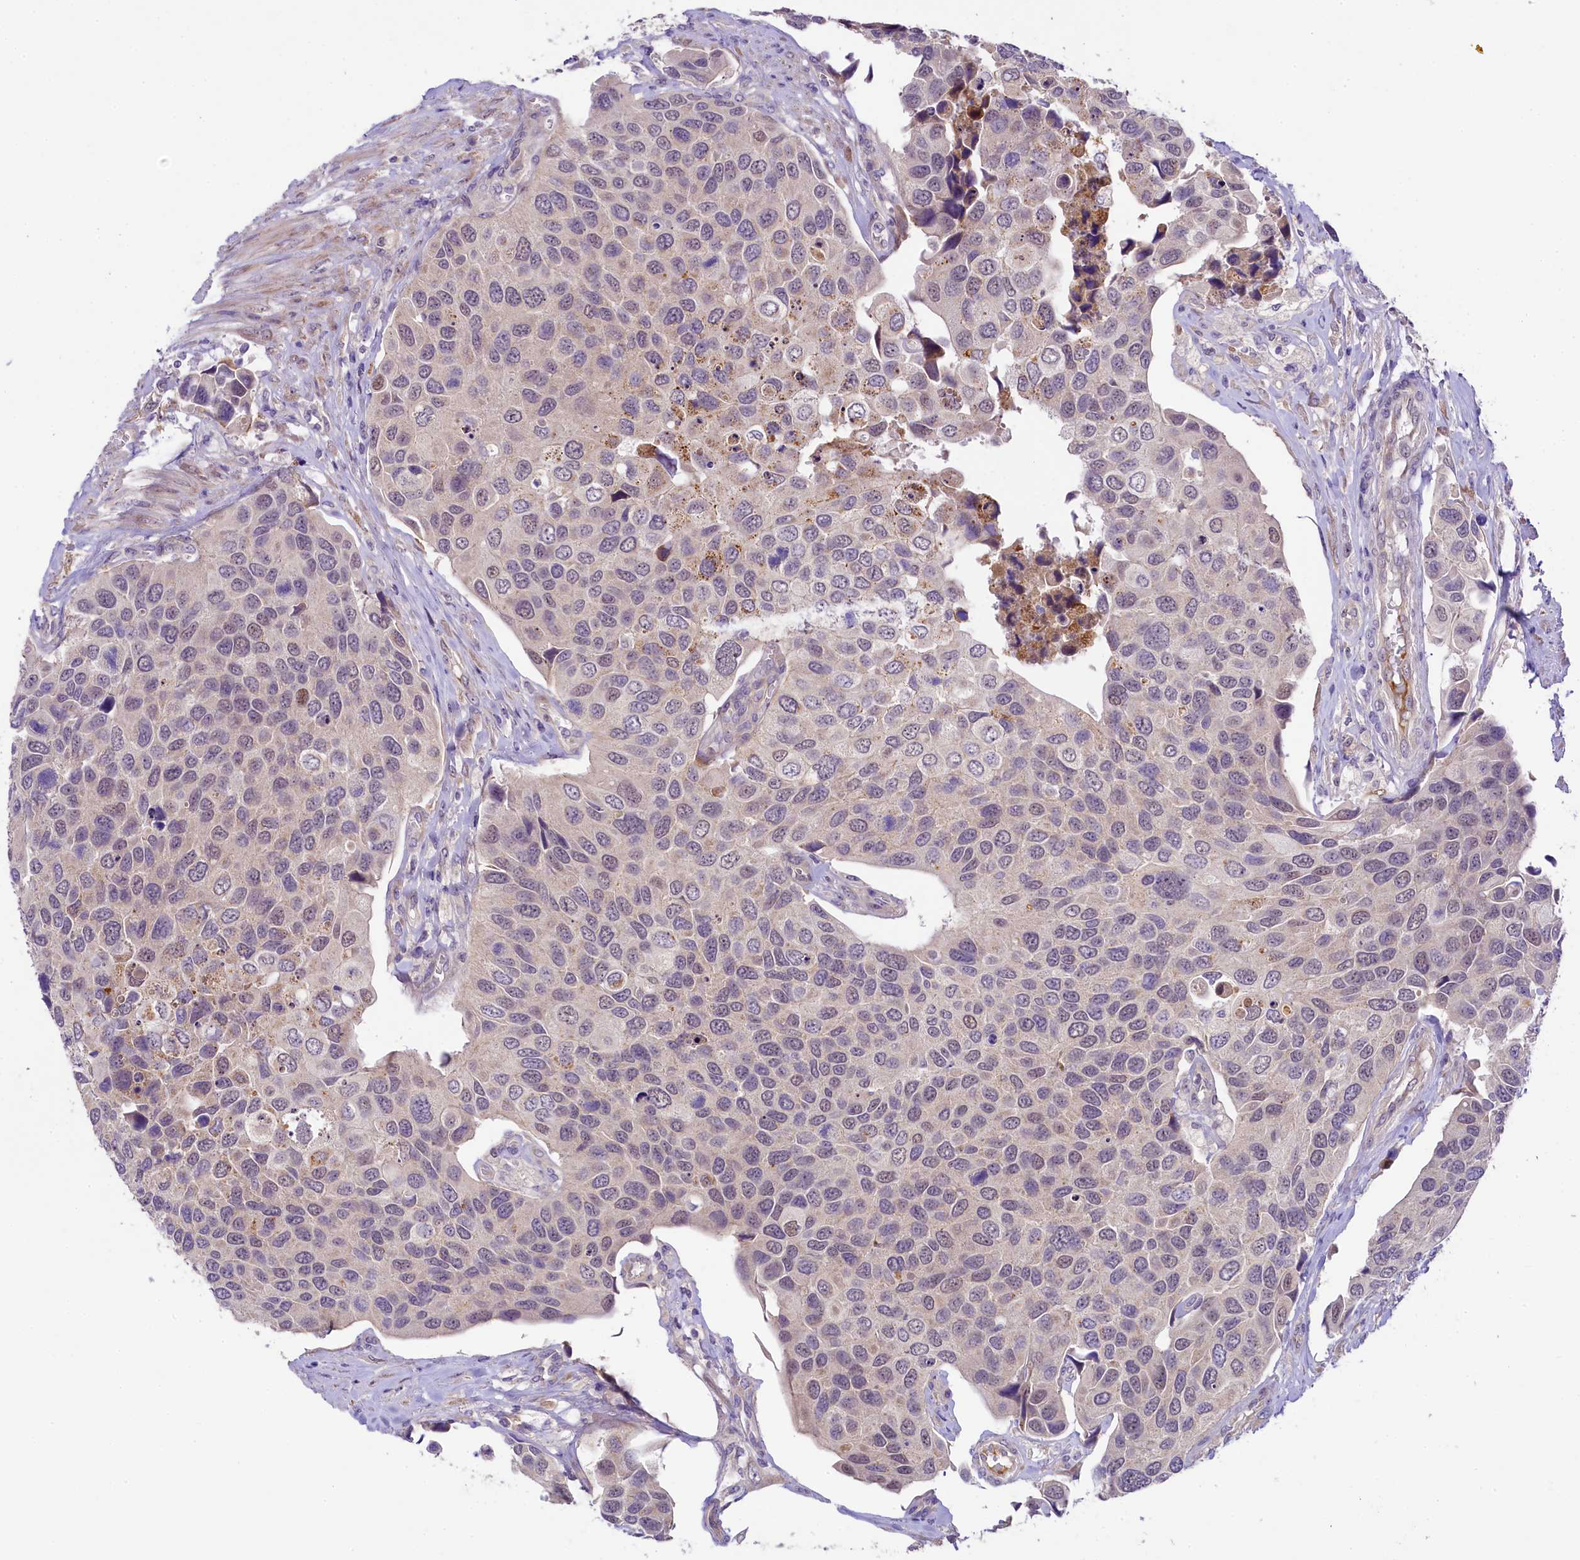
{"staining": {"intensity": "negative", "quantity": "none", "location": "none"}, "tissue": "urothelial cancer", "cell_type": "Tumor cells", "image_type": "cancer", "snomed": [{"axis": "morphology", "description": "Urothelial carcinoma, High grade"}, {"axis": "topography", "description": "Urinary bladder"}], "caption": "Protein analysis of urothelial carcinoma (high-grade) reveals no significant staining in tumor cells. (Stains: DAB (3,3'-diaminobenzidine) IHC with hematoxylin counter stain, Microscopy: brightfield microscopy at high magnification).", "gene": "UBXN6", "patient": {"sex": "male", "age": 74}}